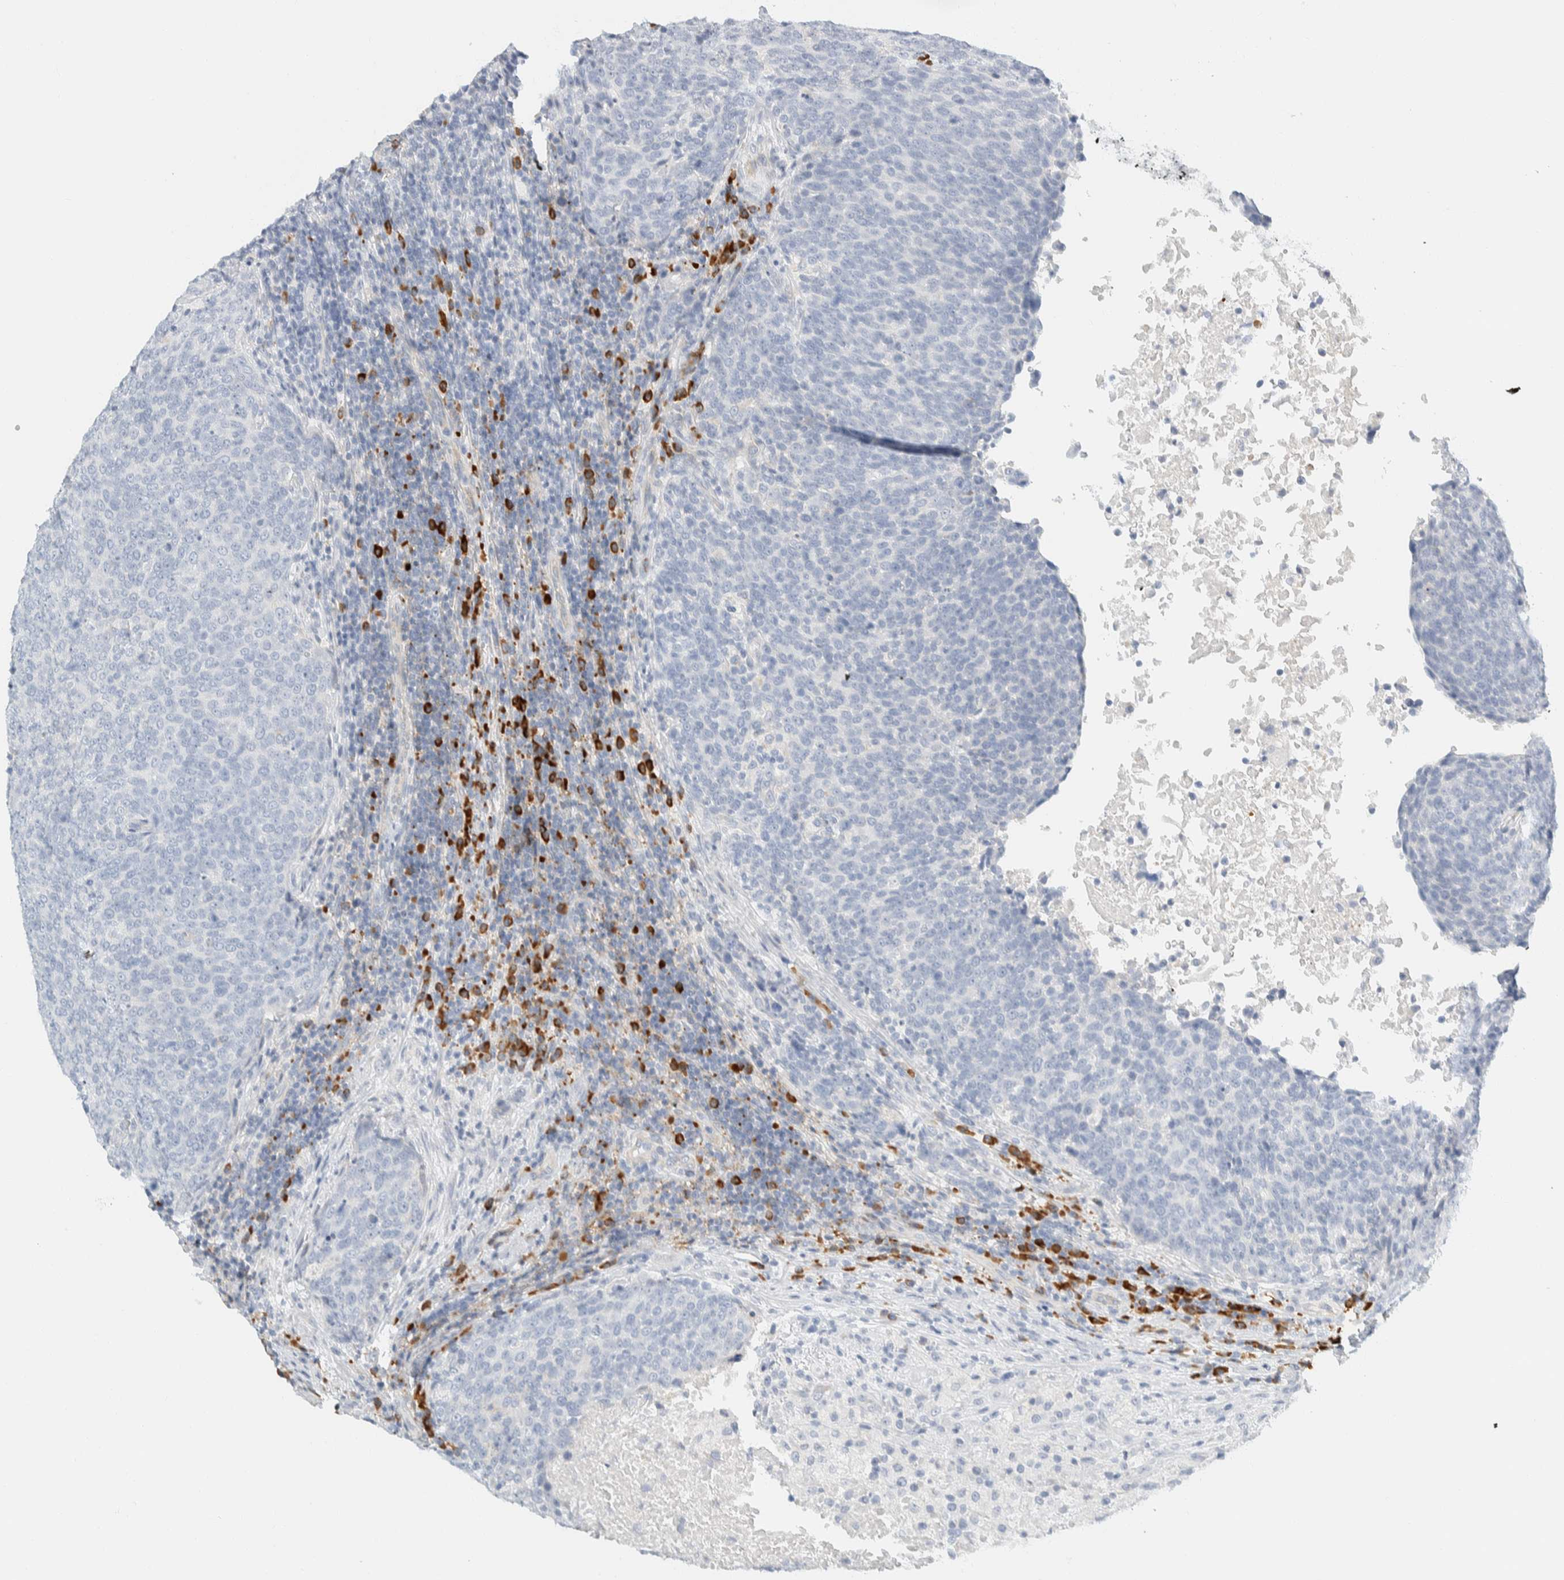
{"staining": {"intensity": "negative", "quantity": "none", "location": "none"}, "tissue": "head and neck cancer", "cell_type": "Tumor cells", "image_type": "cancer", "snomed": [{"axis": "morphology", "description": "Squamous cell carcinoma, NOS"}, {"axis": "morphology", "description": "Squamous cell carcinoma, metastatic, NOS"}, {"axis": "topography", "description": "Lymph node"}, {"axis": "topography", "description": "Head-Neck"}], "caption": "Immunohistochemistry (IHC) image of head and neck cancer (squamous cell carcinoma) stained for a protein (brown), which reveals no positivity in tumor cells.", "gene": "ARHGAP27", "patient": {"sex": "male", "age": 62}}